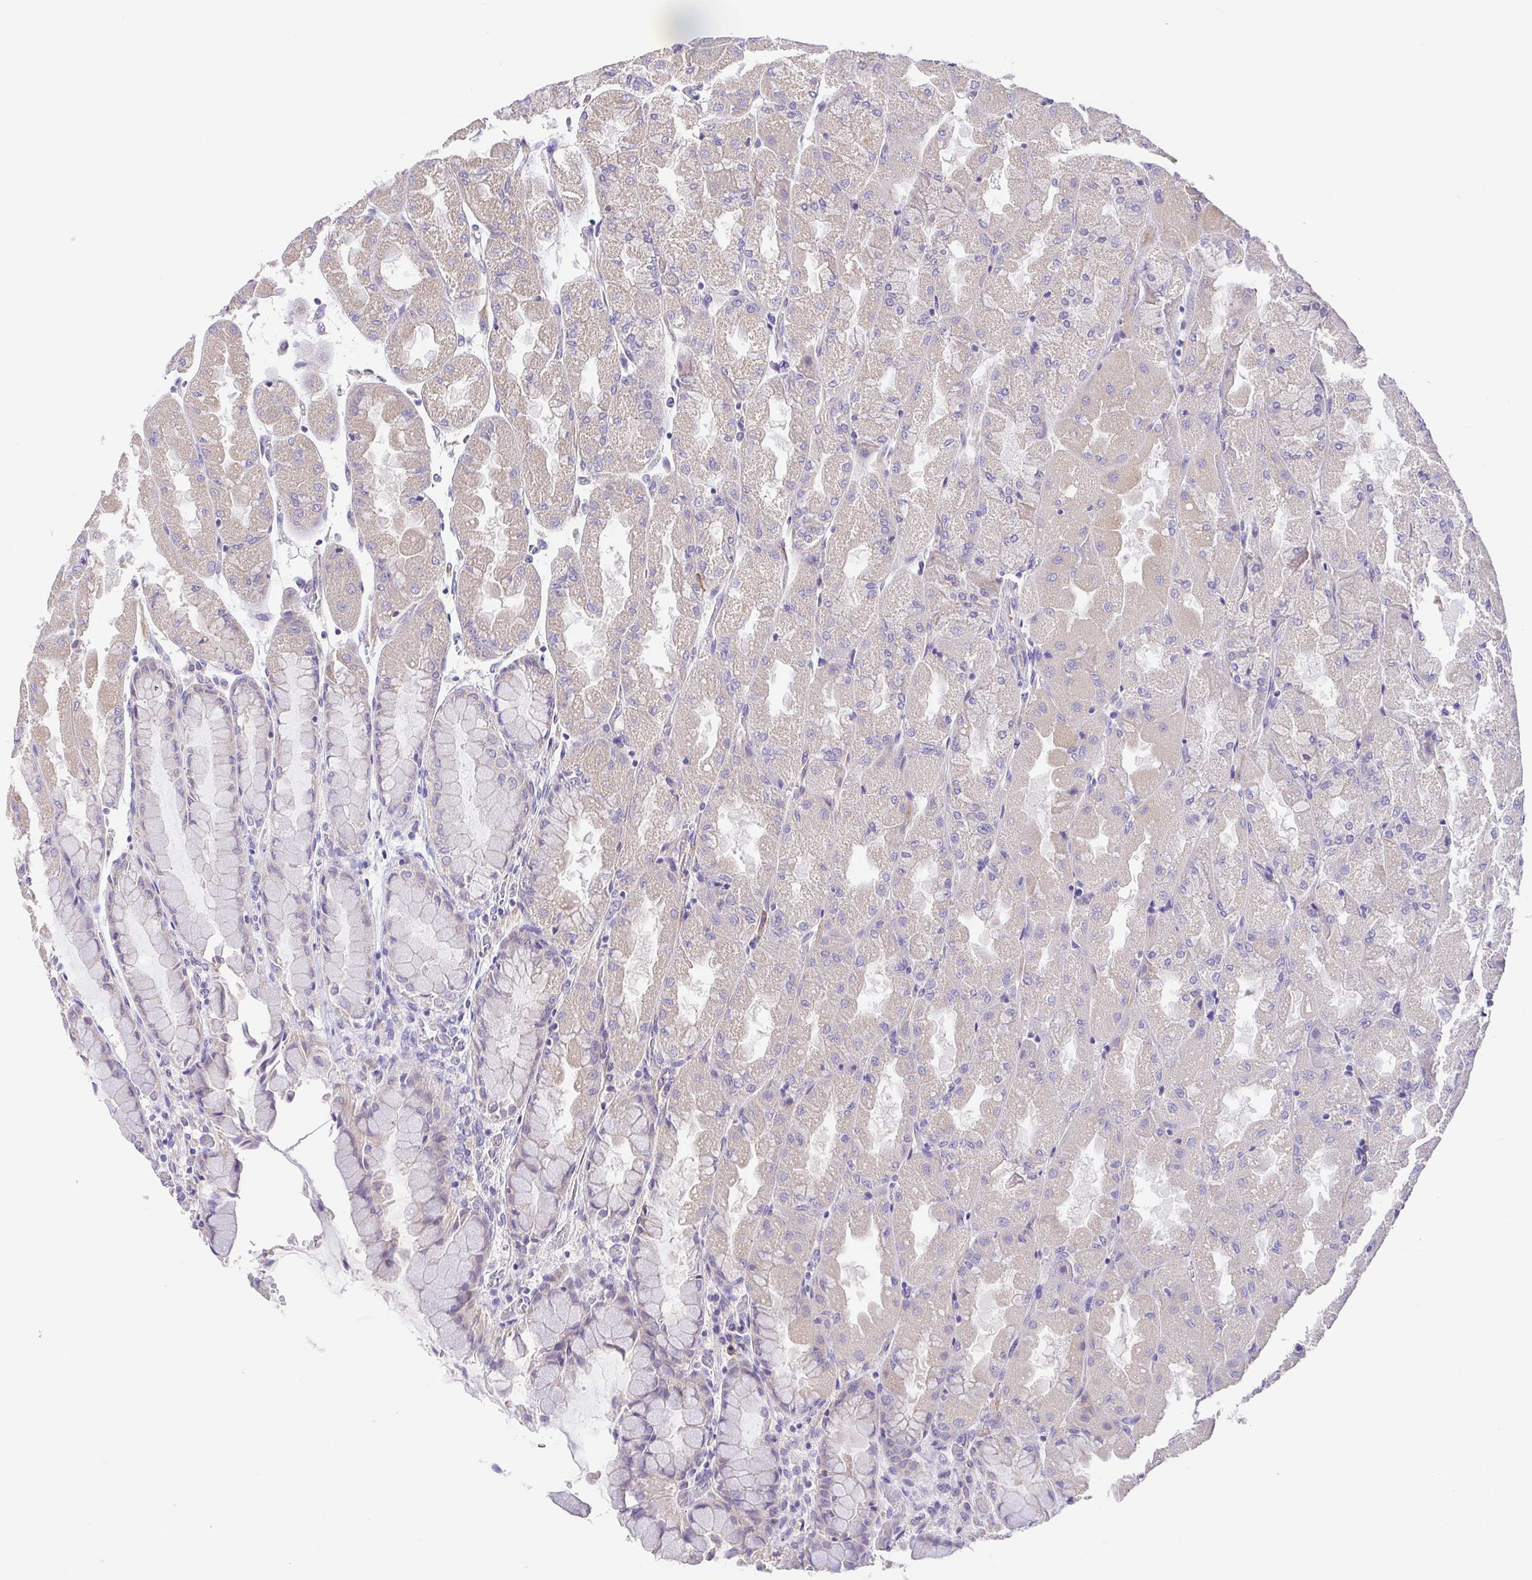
{"staining": {"intensity": "negative", "quantity": "none", "location": "none"}, "tissue": "stomach", "cell_type": "Glandular cells", "image_type": "normal", "snomed": [{"axis": "morphology", "description": "Normal tissue, NOS"}, {"axis": "topography", "description": "Stomach"}], "caption": "This is an IHC image of unremarkable human stomach. There is no expression in glandular cells.", "gene": "SLC13A1", "patient": {"sex": "female", "age": 61}}